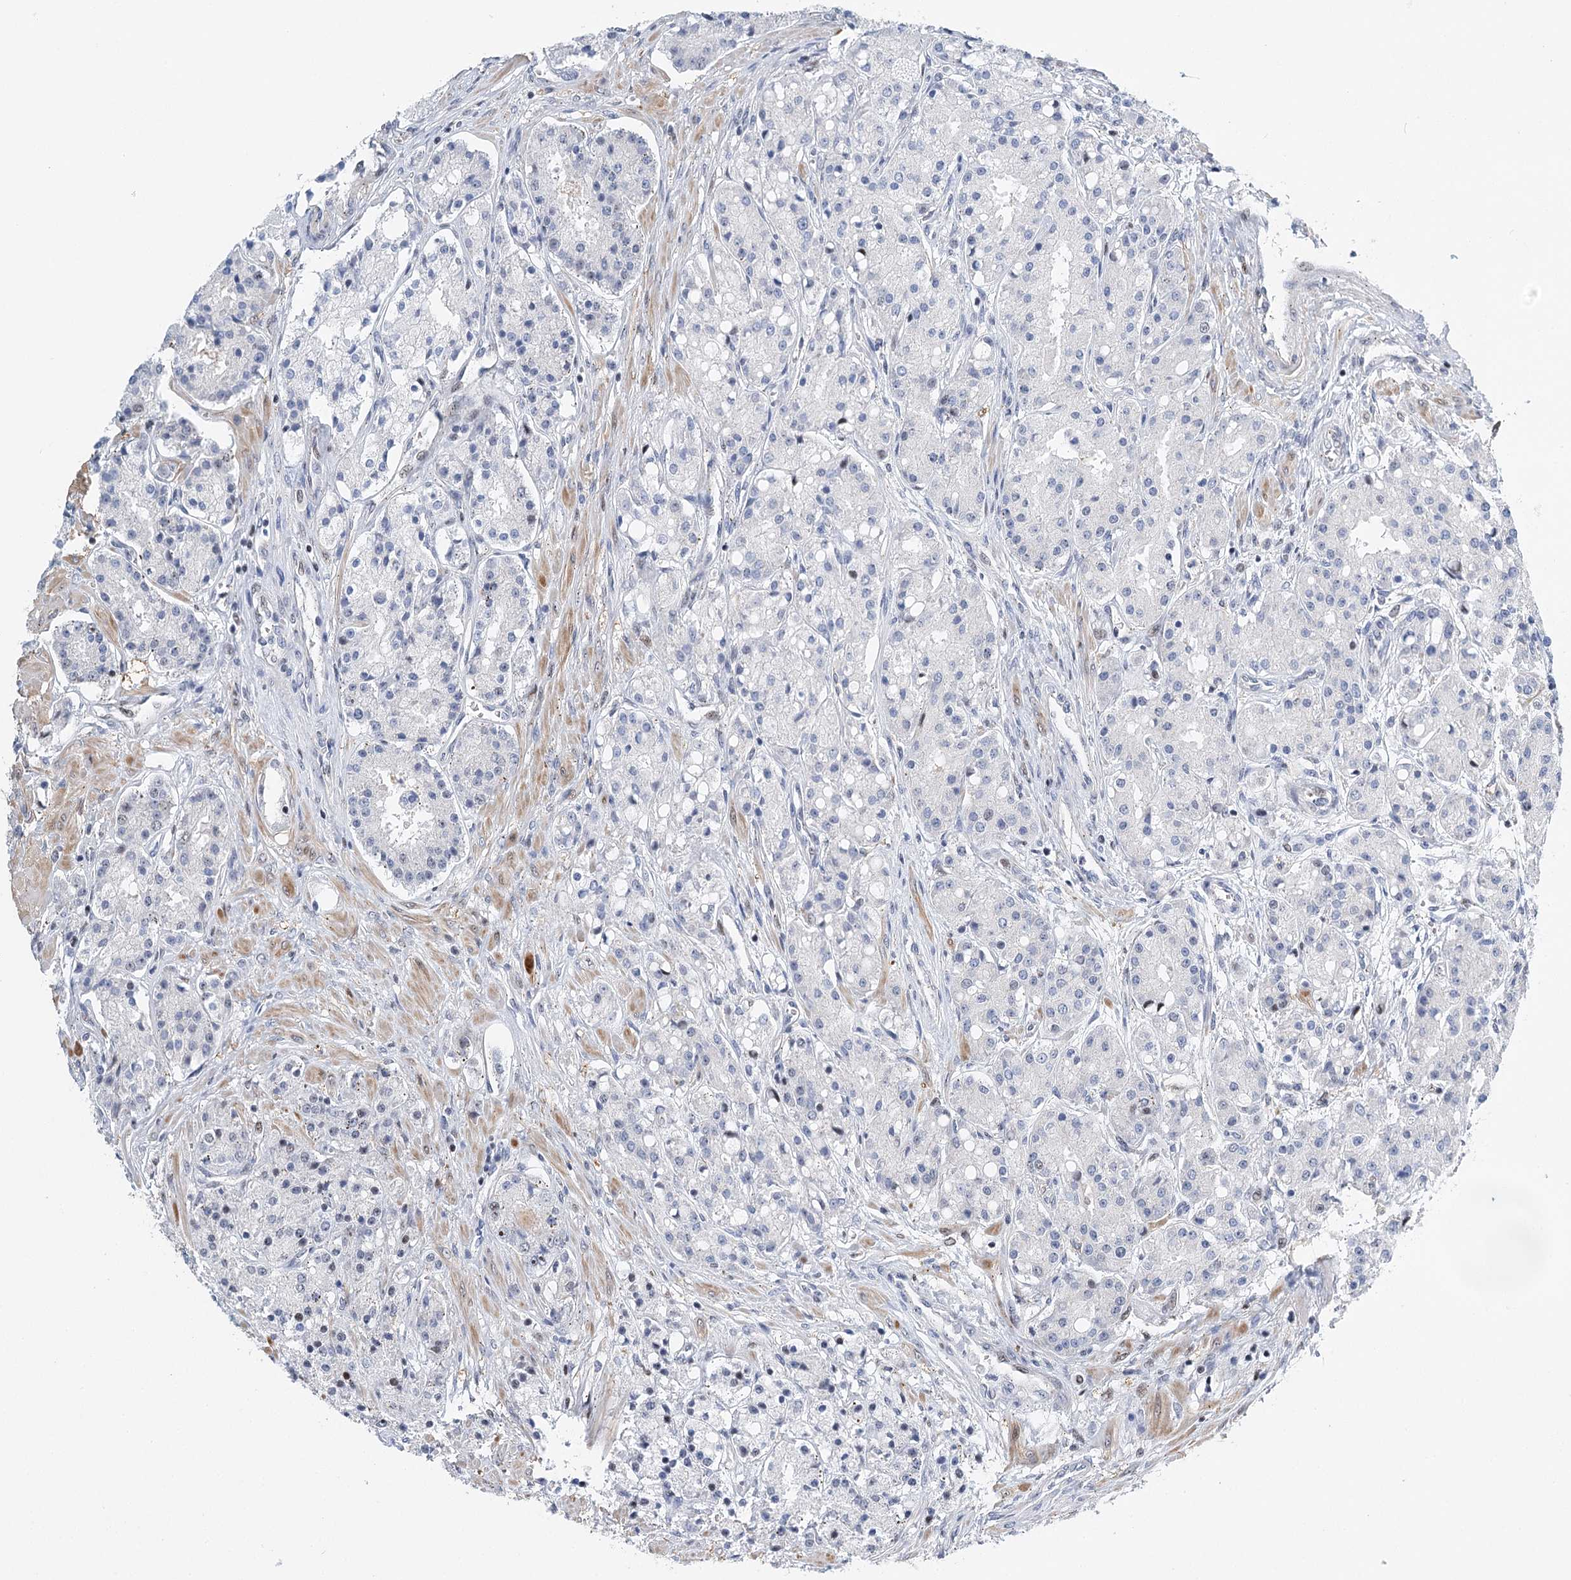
{"staining": {"intensity": "negative", "quantity": "none", "location": "none"}, "tissue": "prostate cancer", "cell_type": "Tumor cells", "image_type": "cancer", "snomed": [{"axis": "morphology", "description": "Adenocarcinoma, High grade"}, {"axis": "topography", "description": "Prostate"}], "caption": "An immunohistochemistry histopathology image of prostate adenocarcinoma (high-grade) is shown. There is no staining in tumor cells of prostate adenocarcinoma (high-grade).", "gene": "CAMTA1", "patient": {"sex": "male", "age": 60}}